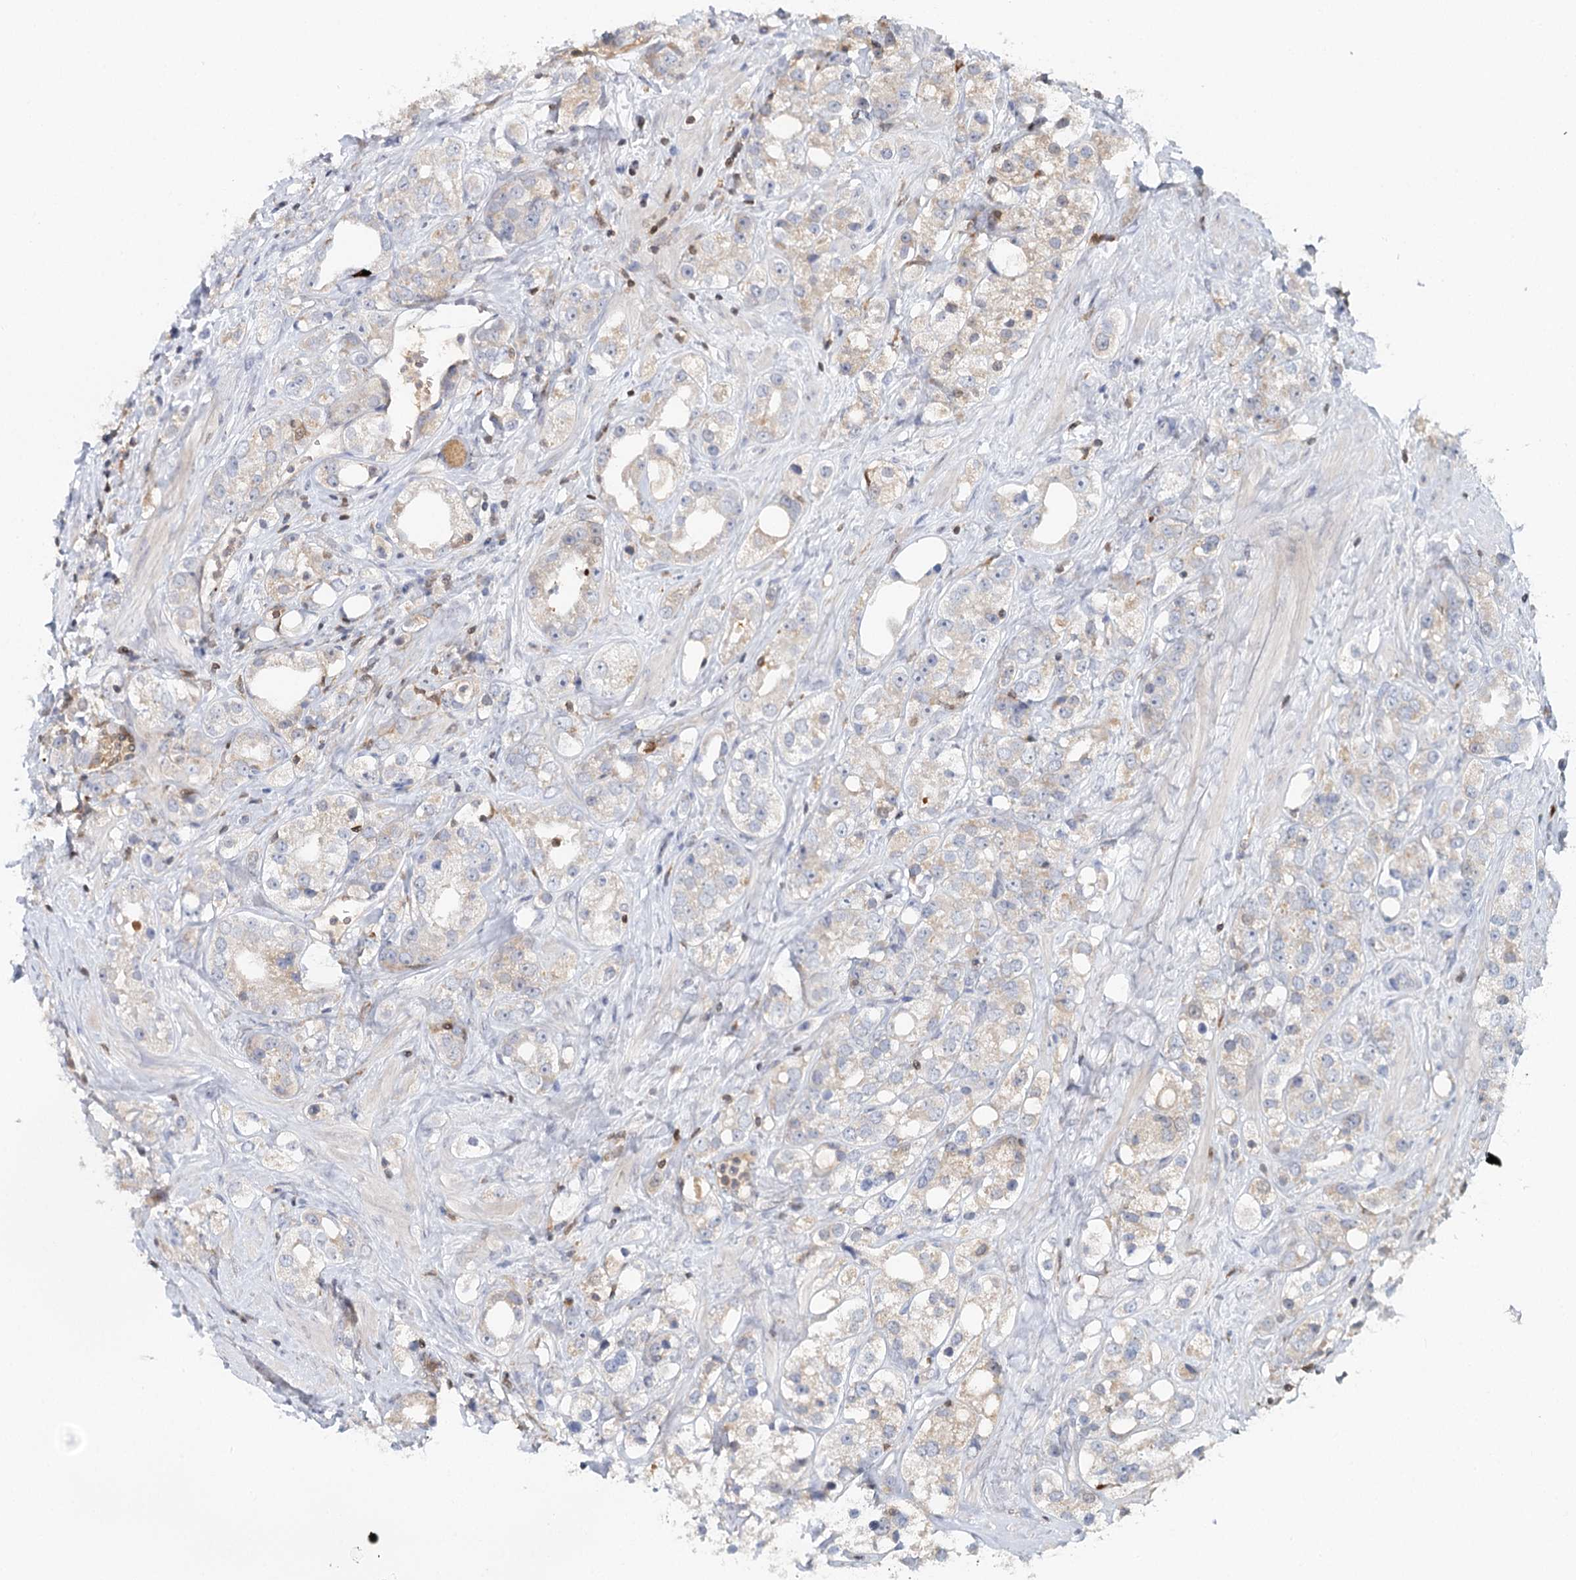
{"staining": {"intensity": "weak", "quantity": "<25%", "location": "cytoplasmic/membranous"}, "tissue": "prostate cancer", "cell_type": "Tumor cells", "image_type": "cancer", "snomed": [{"axis": "morphology", "description": "Adenocarcinoma, NOS"}, {"axis": "topography", "description": "Prostate"}], "caption": "Immunohistochemistry of human prostate cancer (adenocarcinoma) demonstrates no staining in tumor cells. (Brightfield microscopy of DAB (3,3'-diaminobenzidine) IHC at high magnification).", "gene": "SLC41A2", "patient": {"sex": "male", "age": 79}}